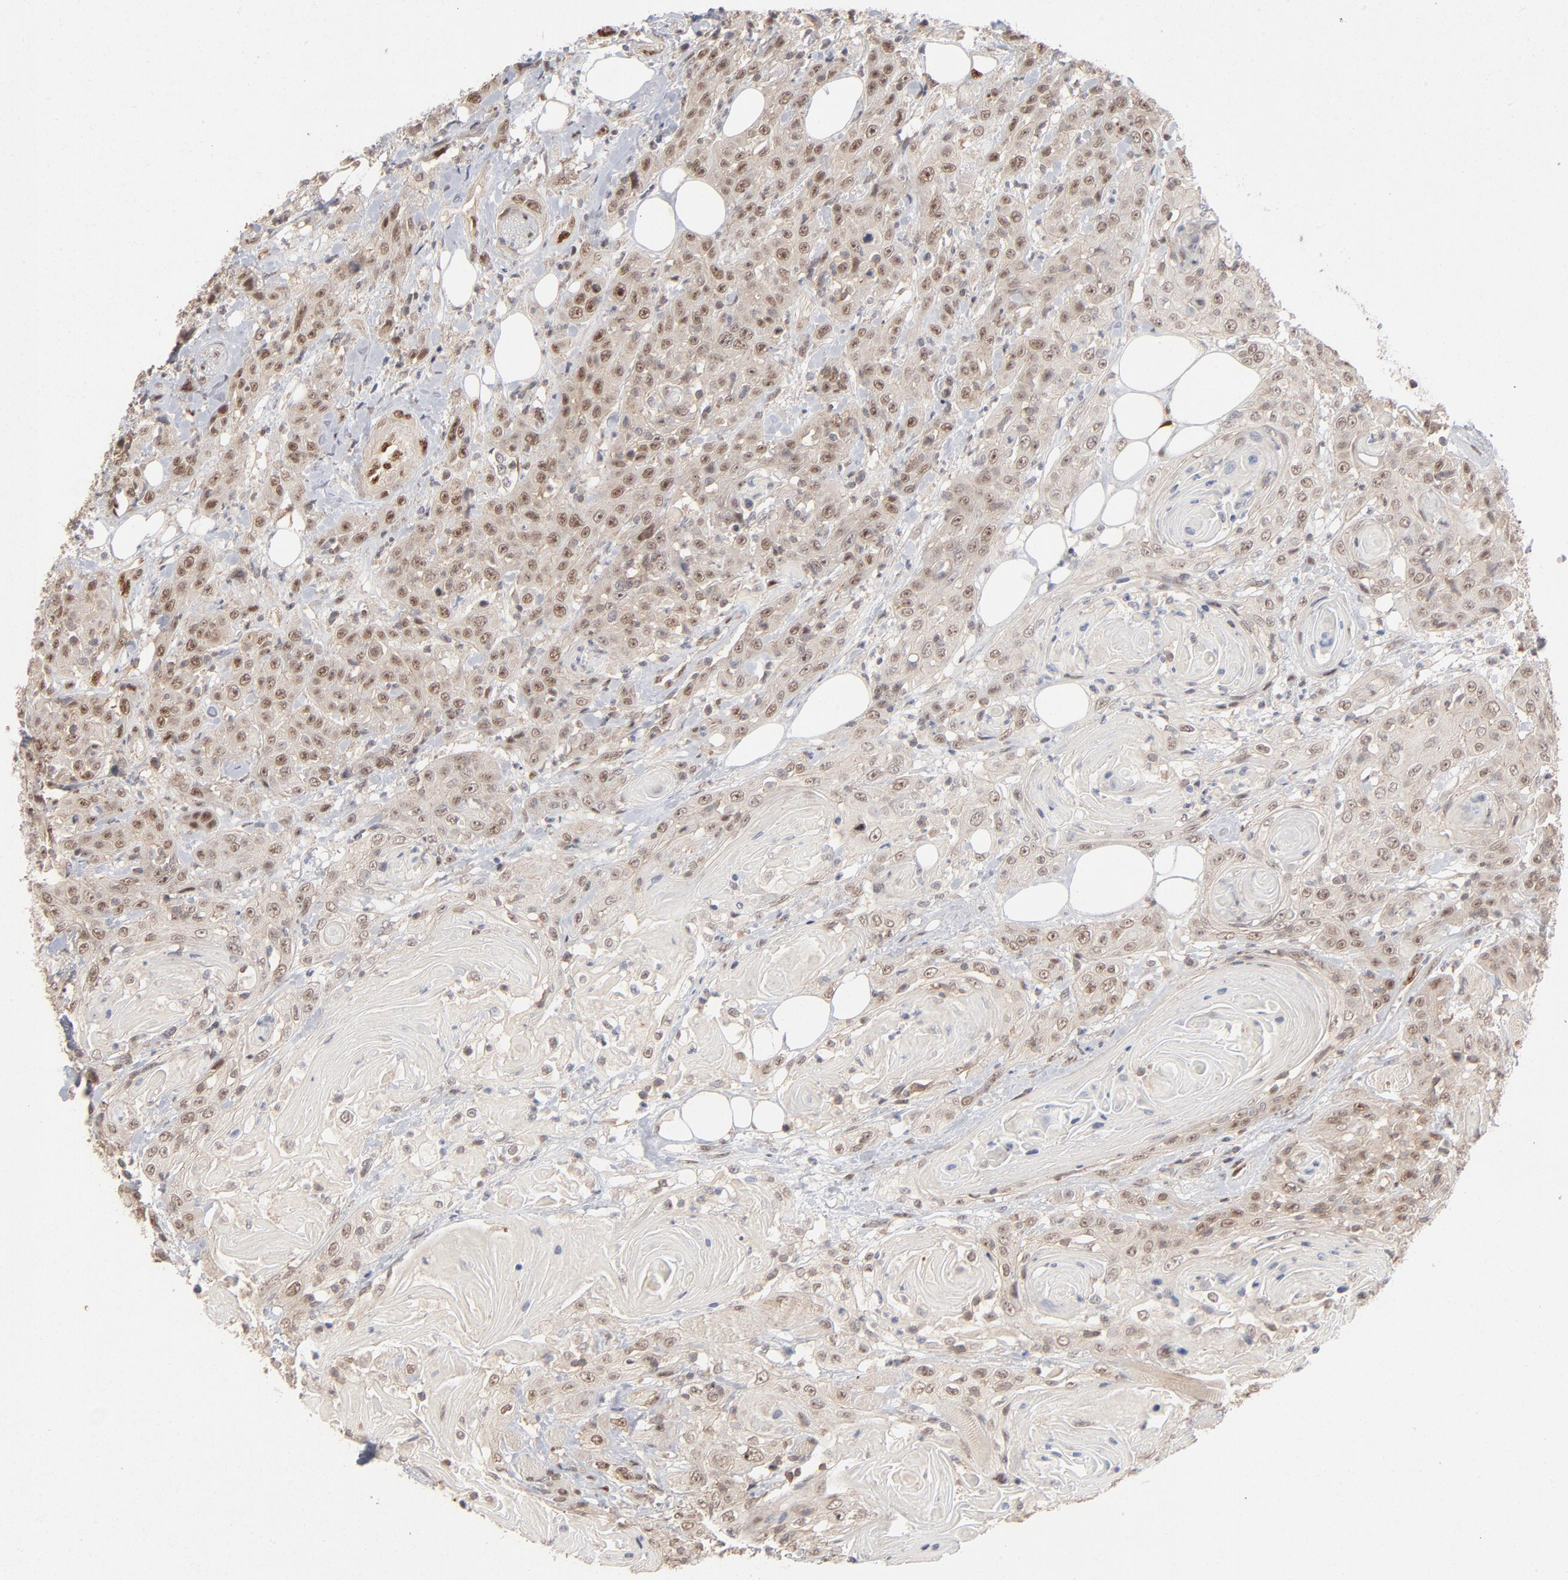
{"staining": {"intensity": "moderate", "quantity": ">75%", "location": "nuclear"}, "tissue": "head and neck cancer", "cell_type": "Tumor cells", "image_type": "cancer", "snomed": [{"axis": "morphology", "description": "Squamous cell carcinoma, NOS"}, {"axis": "topography", "description": "Head-Neck"}], "caption": "Immunohistochemical staining of human head and neck cancer (squamous cell carcinoma) reveals moderate nuclear protein expression in approximately >75% of tumor cells.", "gene": "NFIB", "patient": {"sex": "female", "age": 84}}